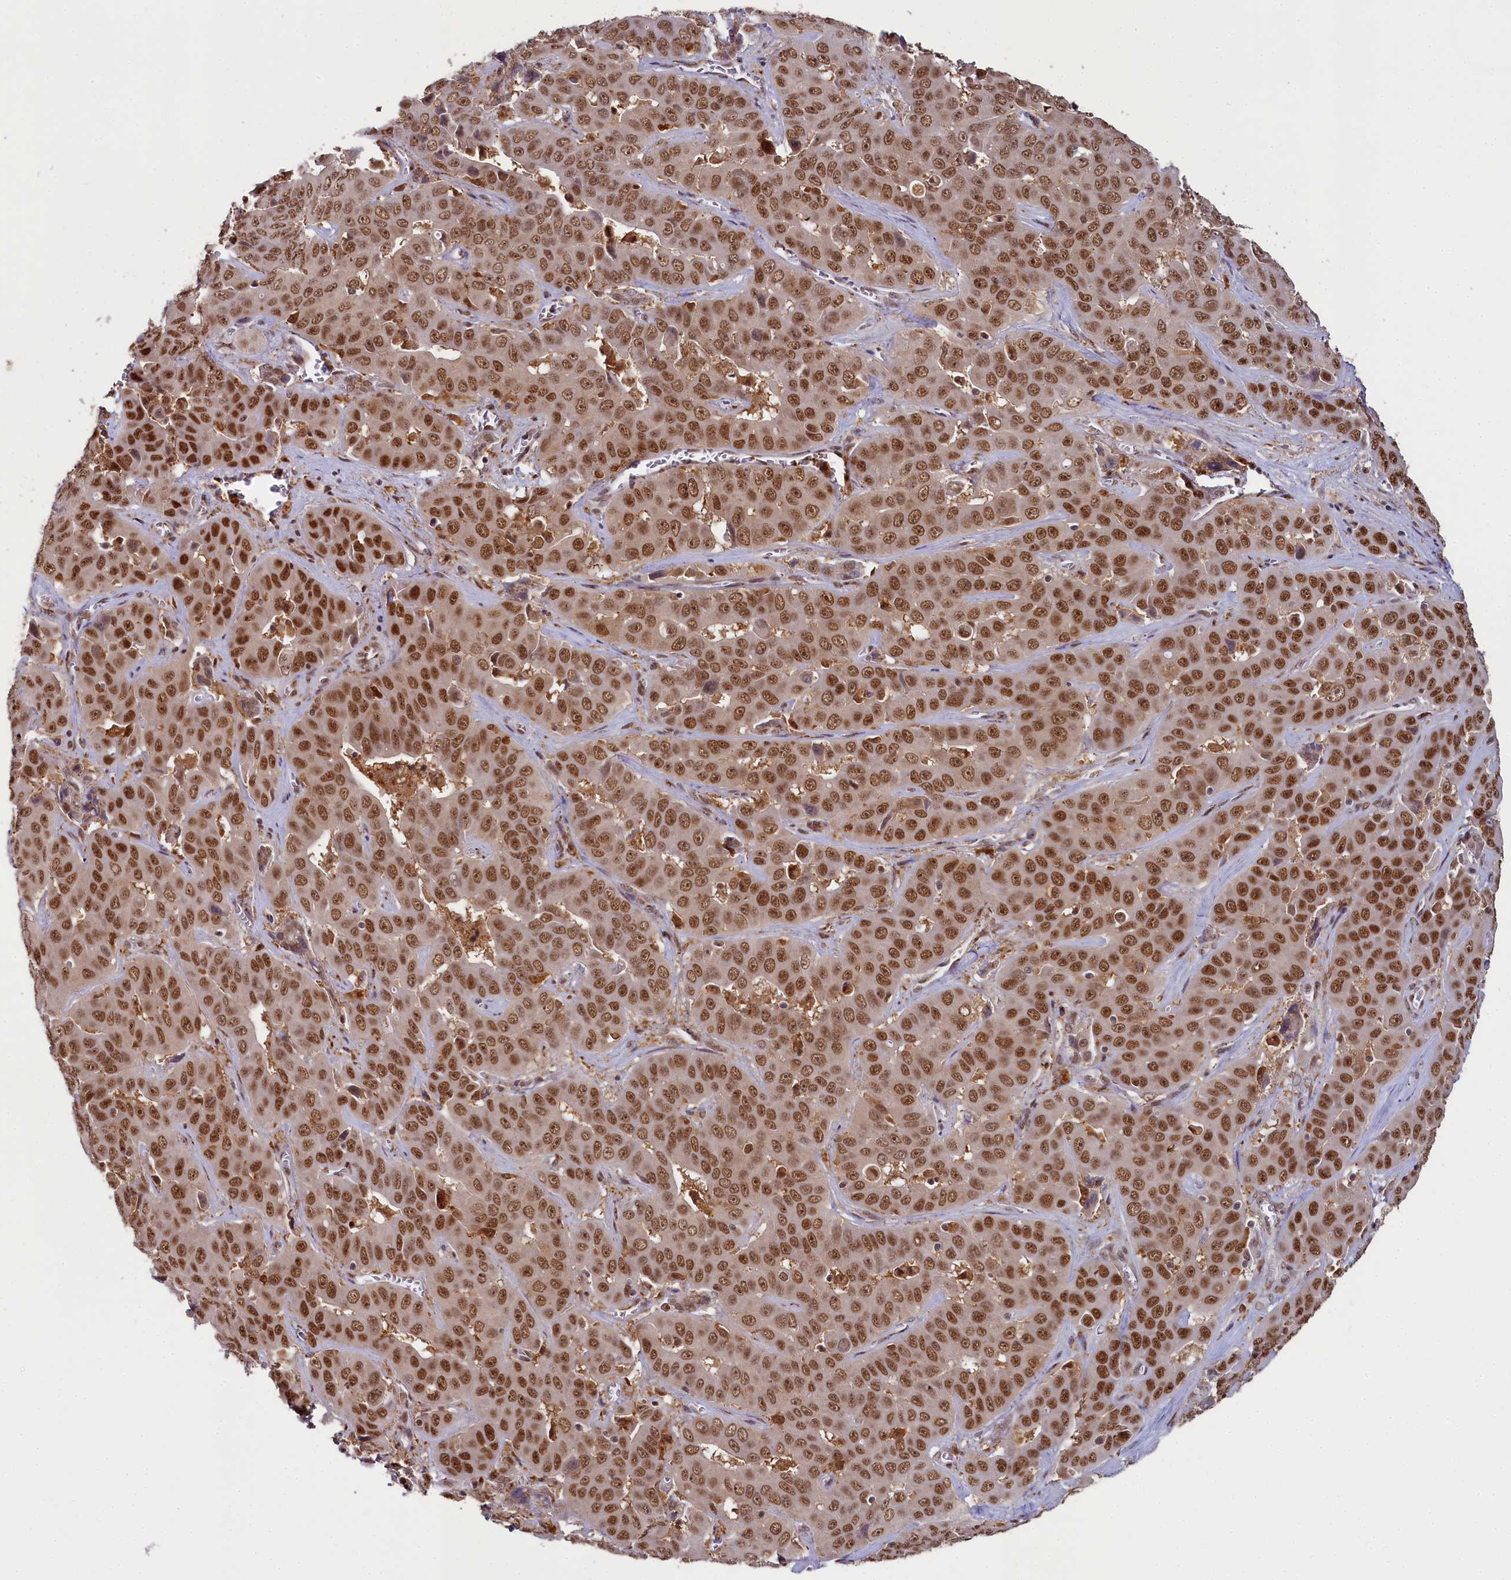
{"staining": {"intensity": "moderate", "quantity": ">75%", "location": "nuclear"}, "tissue": "liver cancer", "cell_type": "Tumor cells", "image_type": "cancer", "snomed": [{"axis": "morphology", "description": "Cholangiocarcinoma"}, {"axis": "topography", "description": "Liver"}], "caption": "This is a histology image of immunohistochemistry (IHC) staining of liver cancer (cholangiocarcinoma), which shows moderate positivity in the nuclear of tumor cells.", "gene": "PPHLN1", "patient": {"sex": "female", "age": 52}}